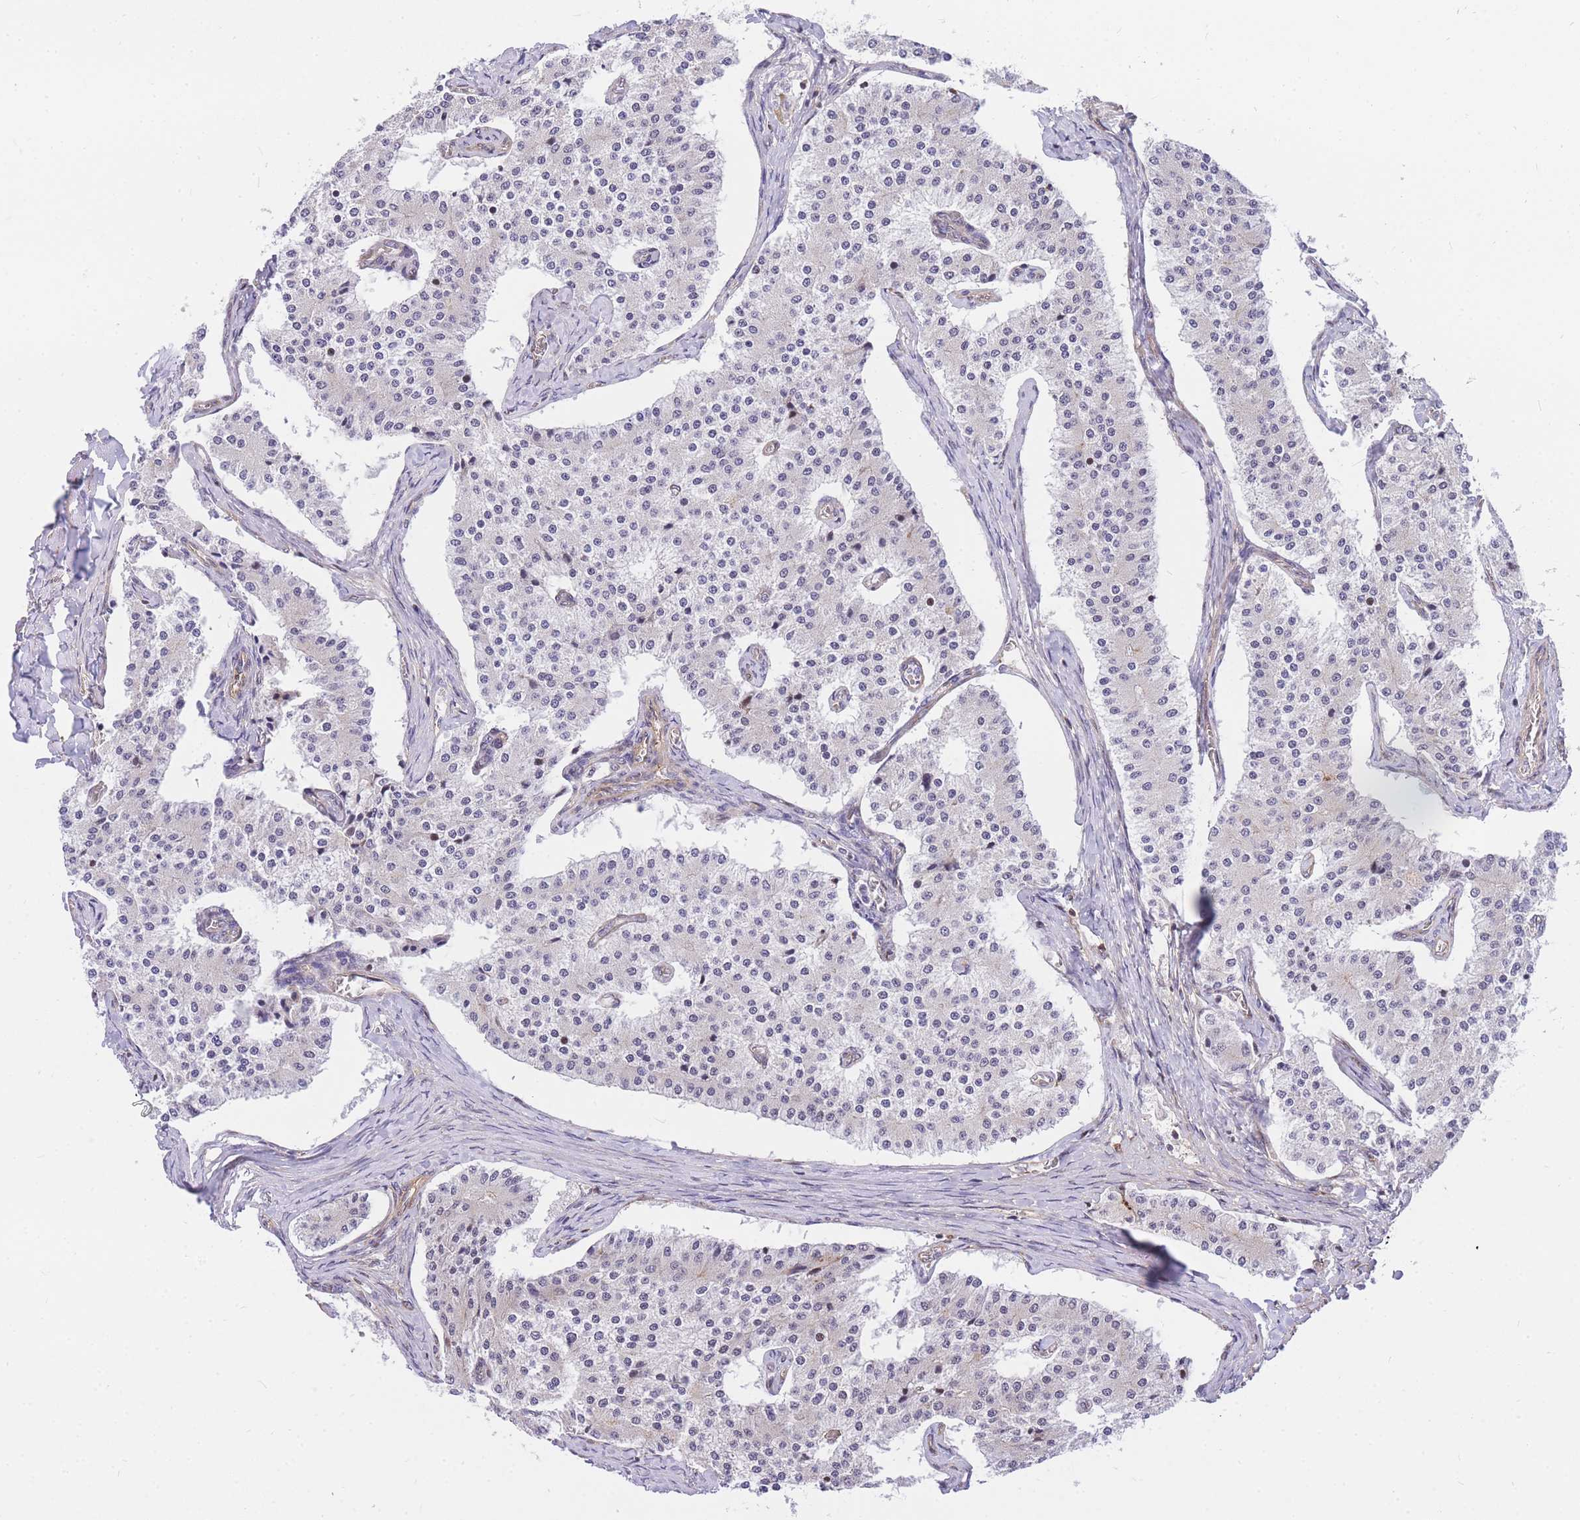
{"staining": {"intensity": "negative", "quantity": "none", "location": "none"}, "tissue": "carcinoid", "cell_type": "Tumor cells", "image_type": "cancer", "snomed": [{"axis": "morphology", "description": "Carcinoid, malignant, NOS"}, {"axis": "topography", "description": "Colon"}], "caption": "DAB immunohistochemical staining of carcinoid exhibits no significant staining in tumor cells.", "gene": "S100PBP", "patient": {"sex": "female", "age": 52}}